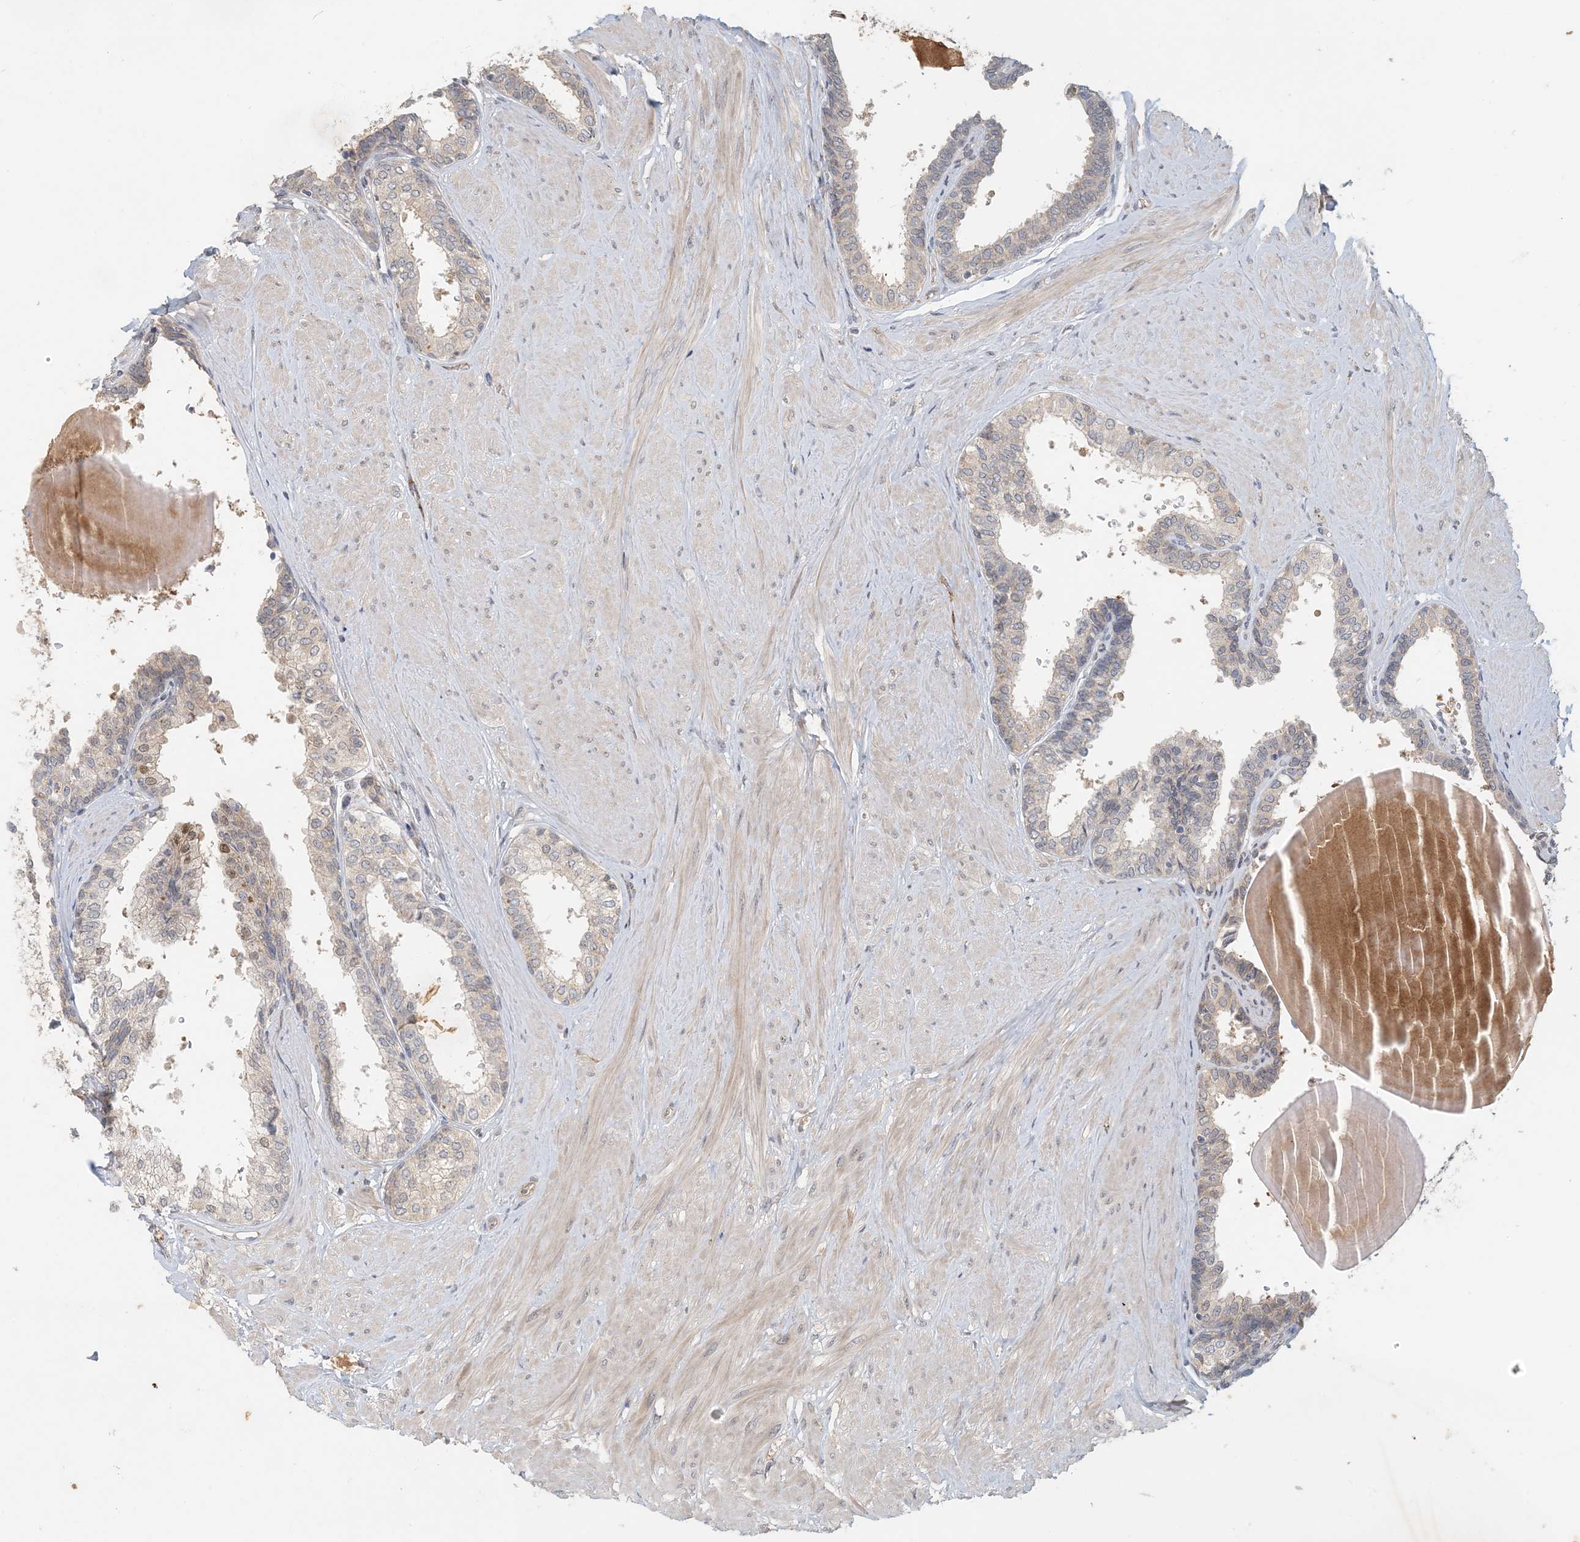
{"staining": {"intensity": "weak", "quantity": "25%-75%", "location": "cytoplasmic/membranous,nuclear"}, "tissue": "prostate", "cell_type": "Glandular cells", "image_type": "normal", "snomed": [{"axis": "morphology", "description": "Normal tissue, NOS"}, {"axis": "topography", "description": "Prostate"}], "caption": "This photomicrograph exhibits immunohistochemistry staining of benign human prostate, with low weak cytoplasmic/membranous,nuclear staining in about 25%-75% of glandular cells.", "gene": "ZBTB3", "patient": {"sex": "male", "age": 48}}